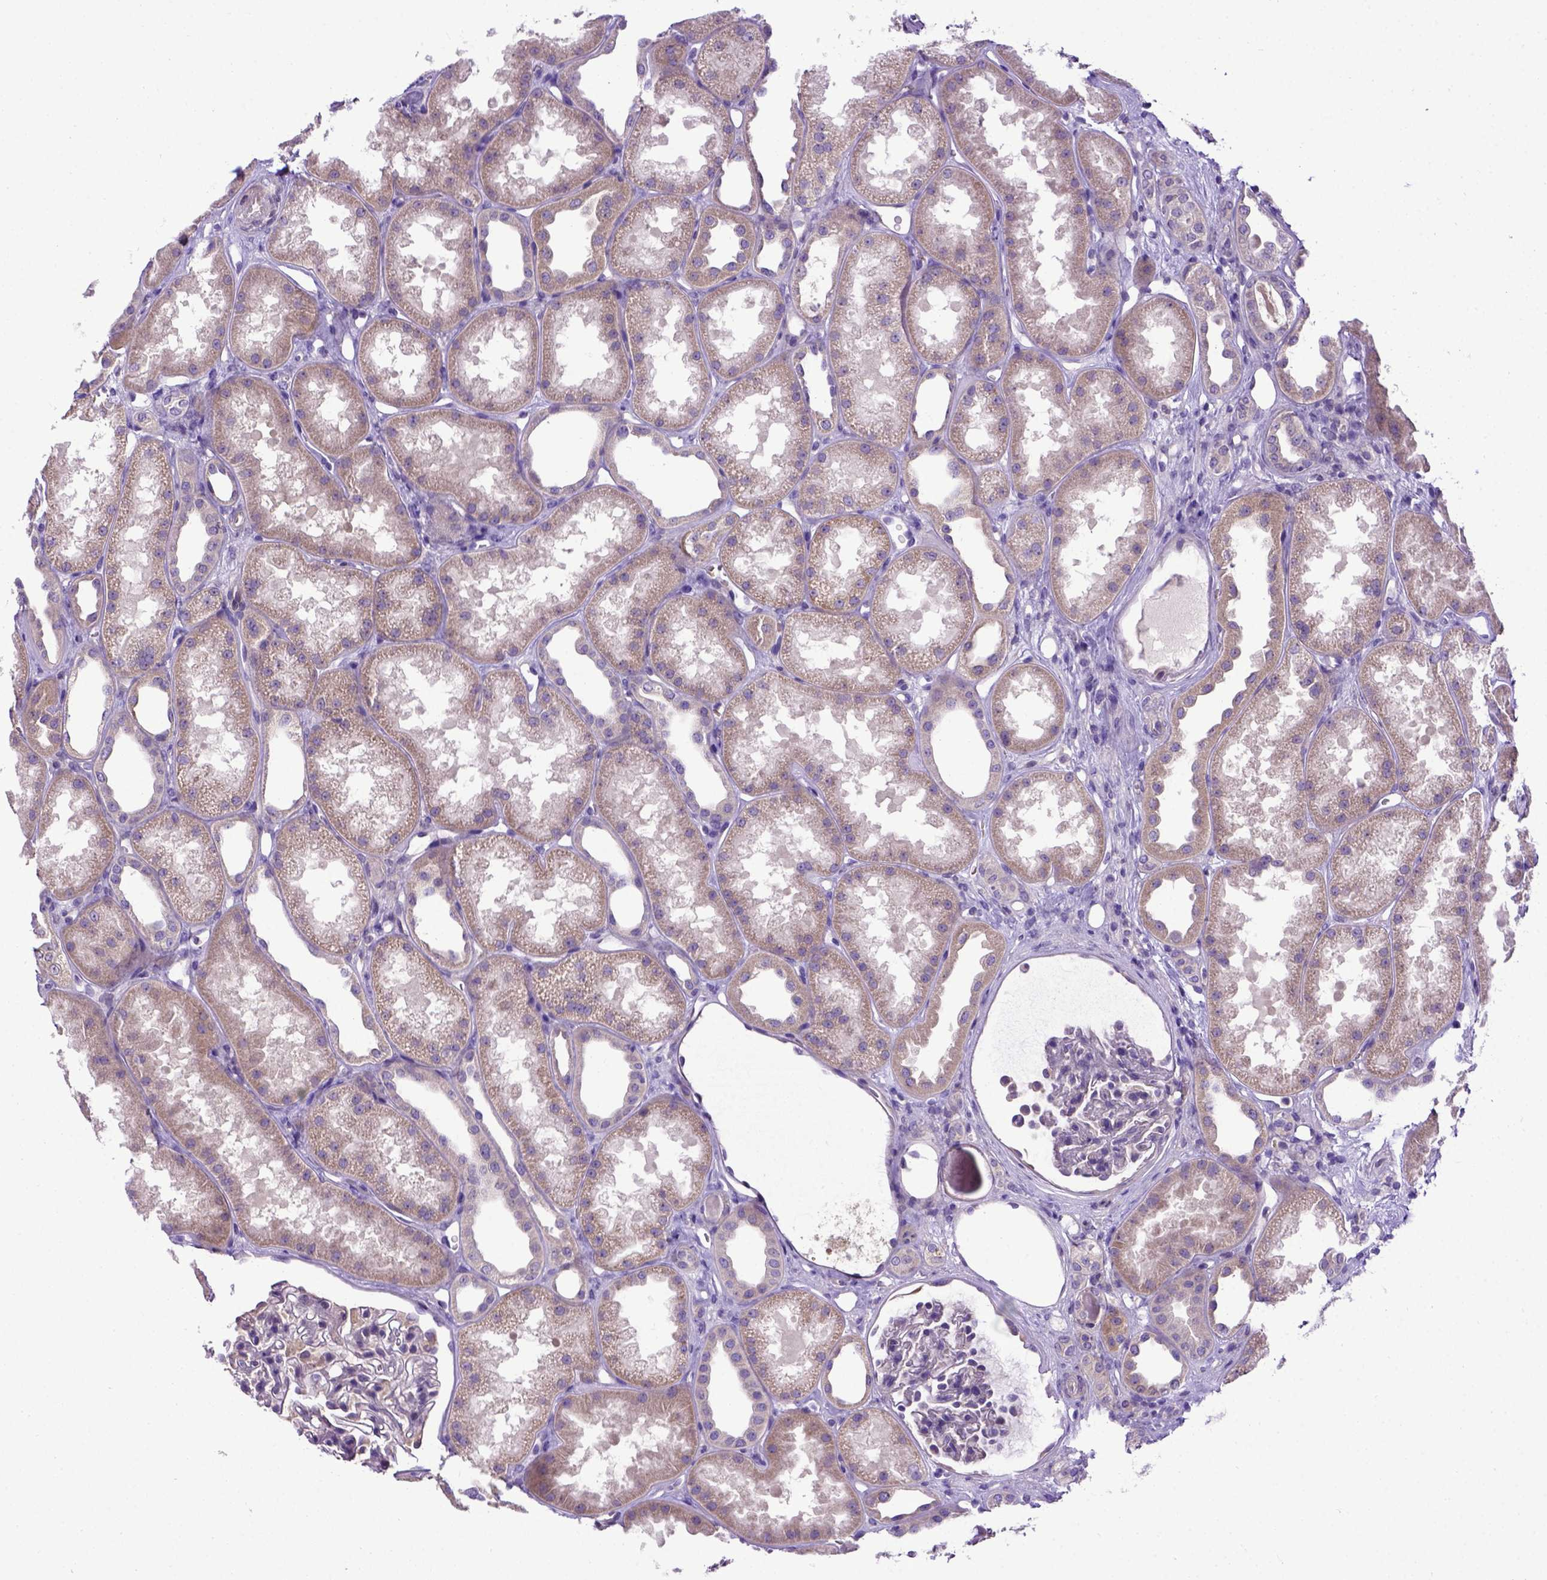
{"staining": {"intensity": "negative", "quantity": "none", "location": "none"}, "tissue": "kidney", "cell_type": "Cells in glomeruli", "image_type": "normal", "snomed": [{"axis": "morphology", "description": "Normal tissue, NOS"}, {"axis": "topography", "description": "Kidney"}], "caption": "Kidney stained for a protein using IHC shows no staining cells in glomeruli.", "gene": "ADAM12", "patient": {"sex": "male", "age": 61}}